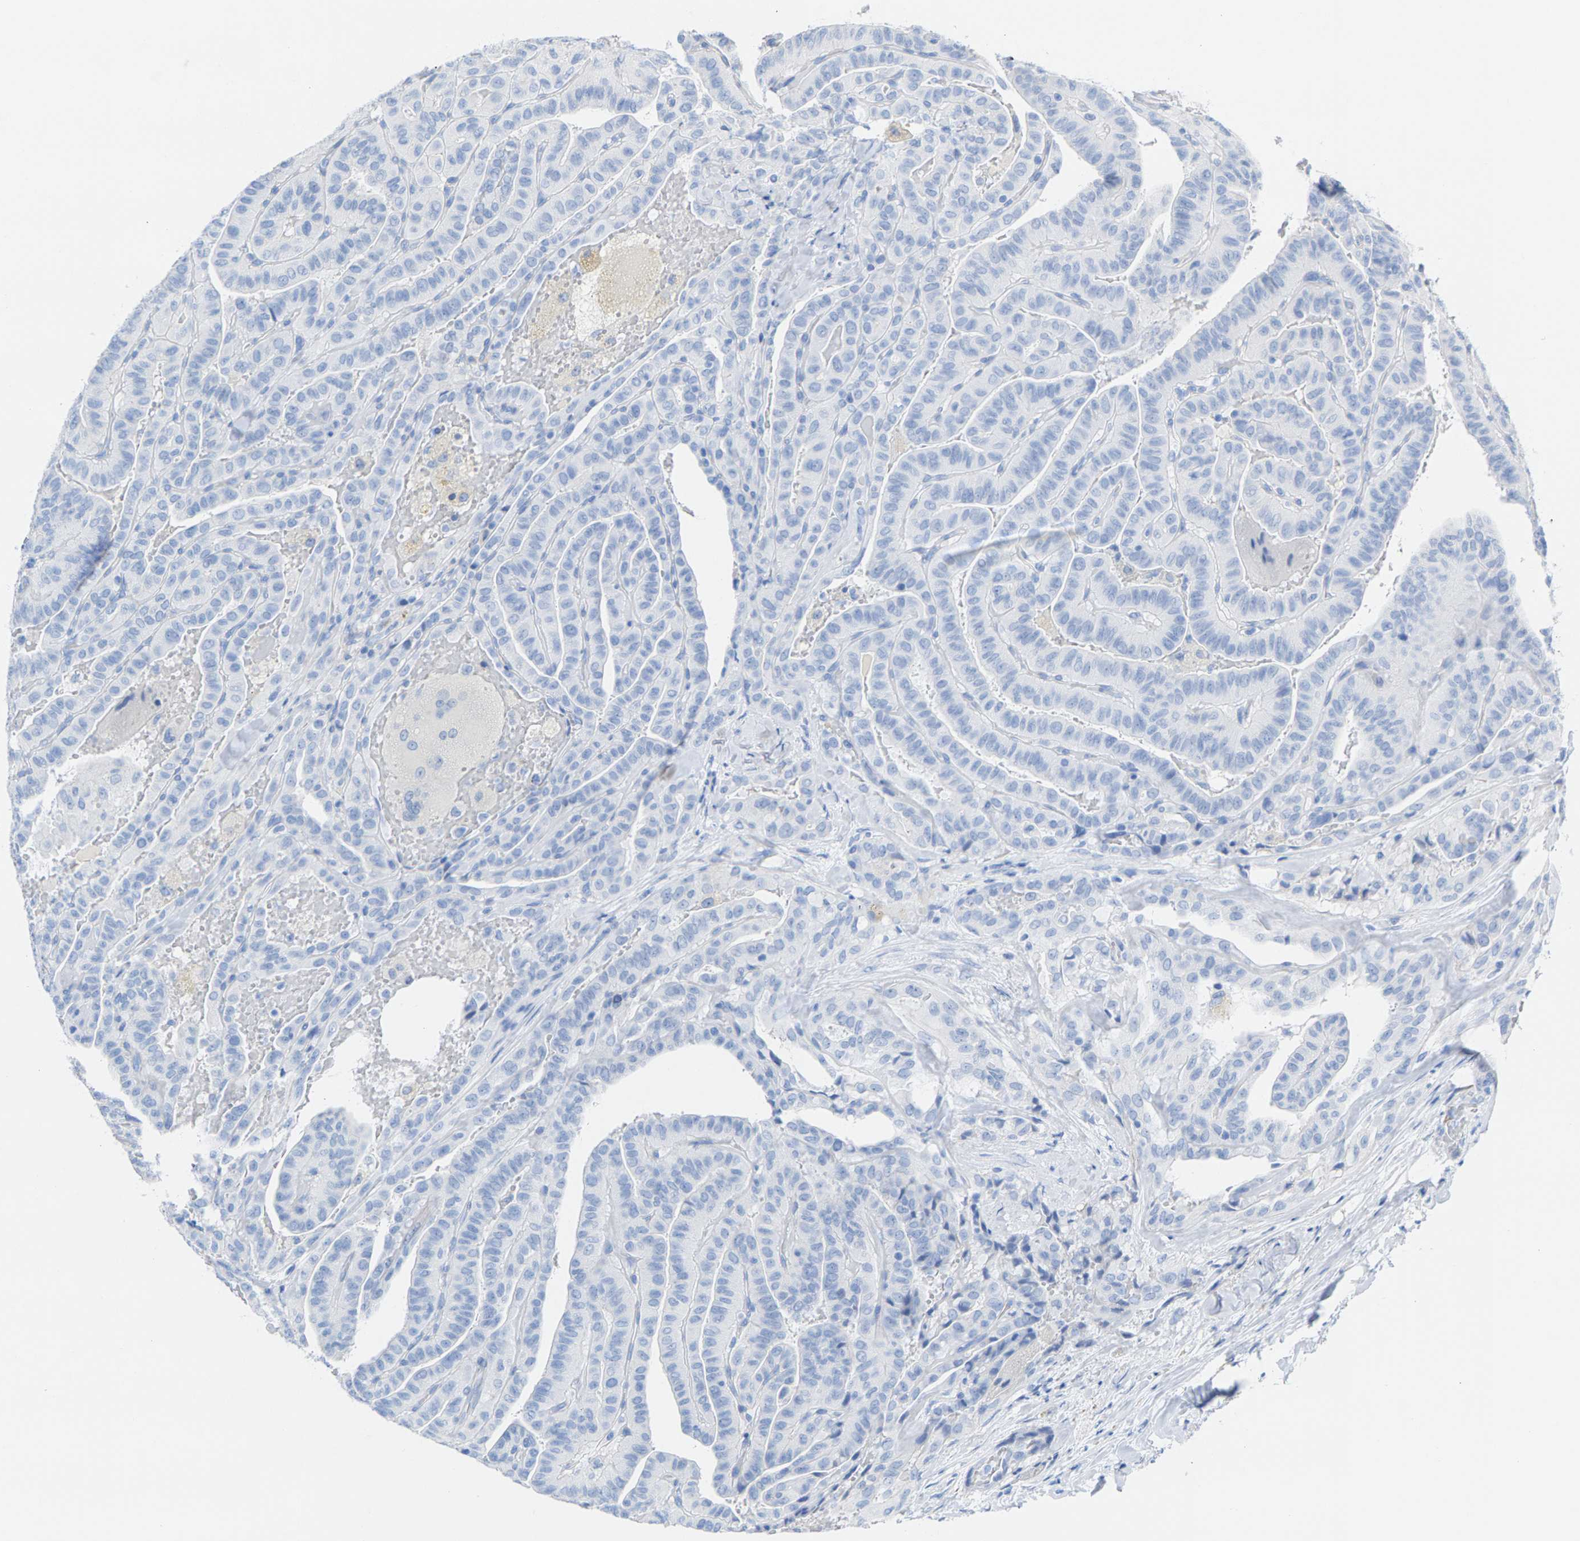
{"staining": {"intensity": "negative", "quantity": "none", "location": "none"}, "tissue": "thyroid cancer", "cell_type": "Tumor cells", "image_type": "cancer", "snomed": [{"axis": "morphology", "description": "Papillary adenocarcinoma, NOS"}, {"axis": "topography", "description": "Thyroid gland"}], "caption": "IHC of thyroid papillary adenocarcinoma demonstrates no positivity in tumor cells. The staining was performed using DAB to visualize the protein expression in brown, while the nuclei were stained in blue with hematoxylin (Magnification: 20x).", "gene": "CPA1", "patient": {"sex": "male", "age": 77}}